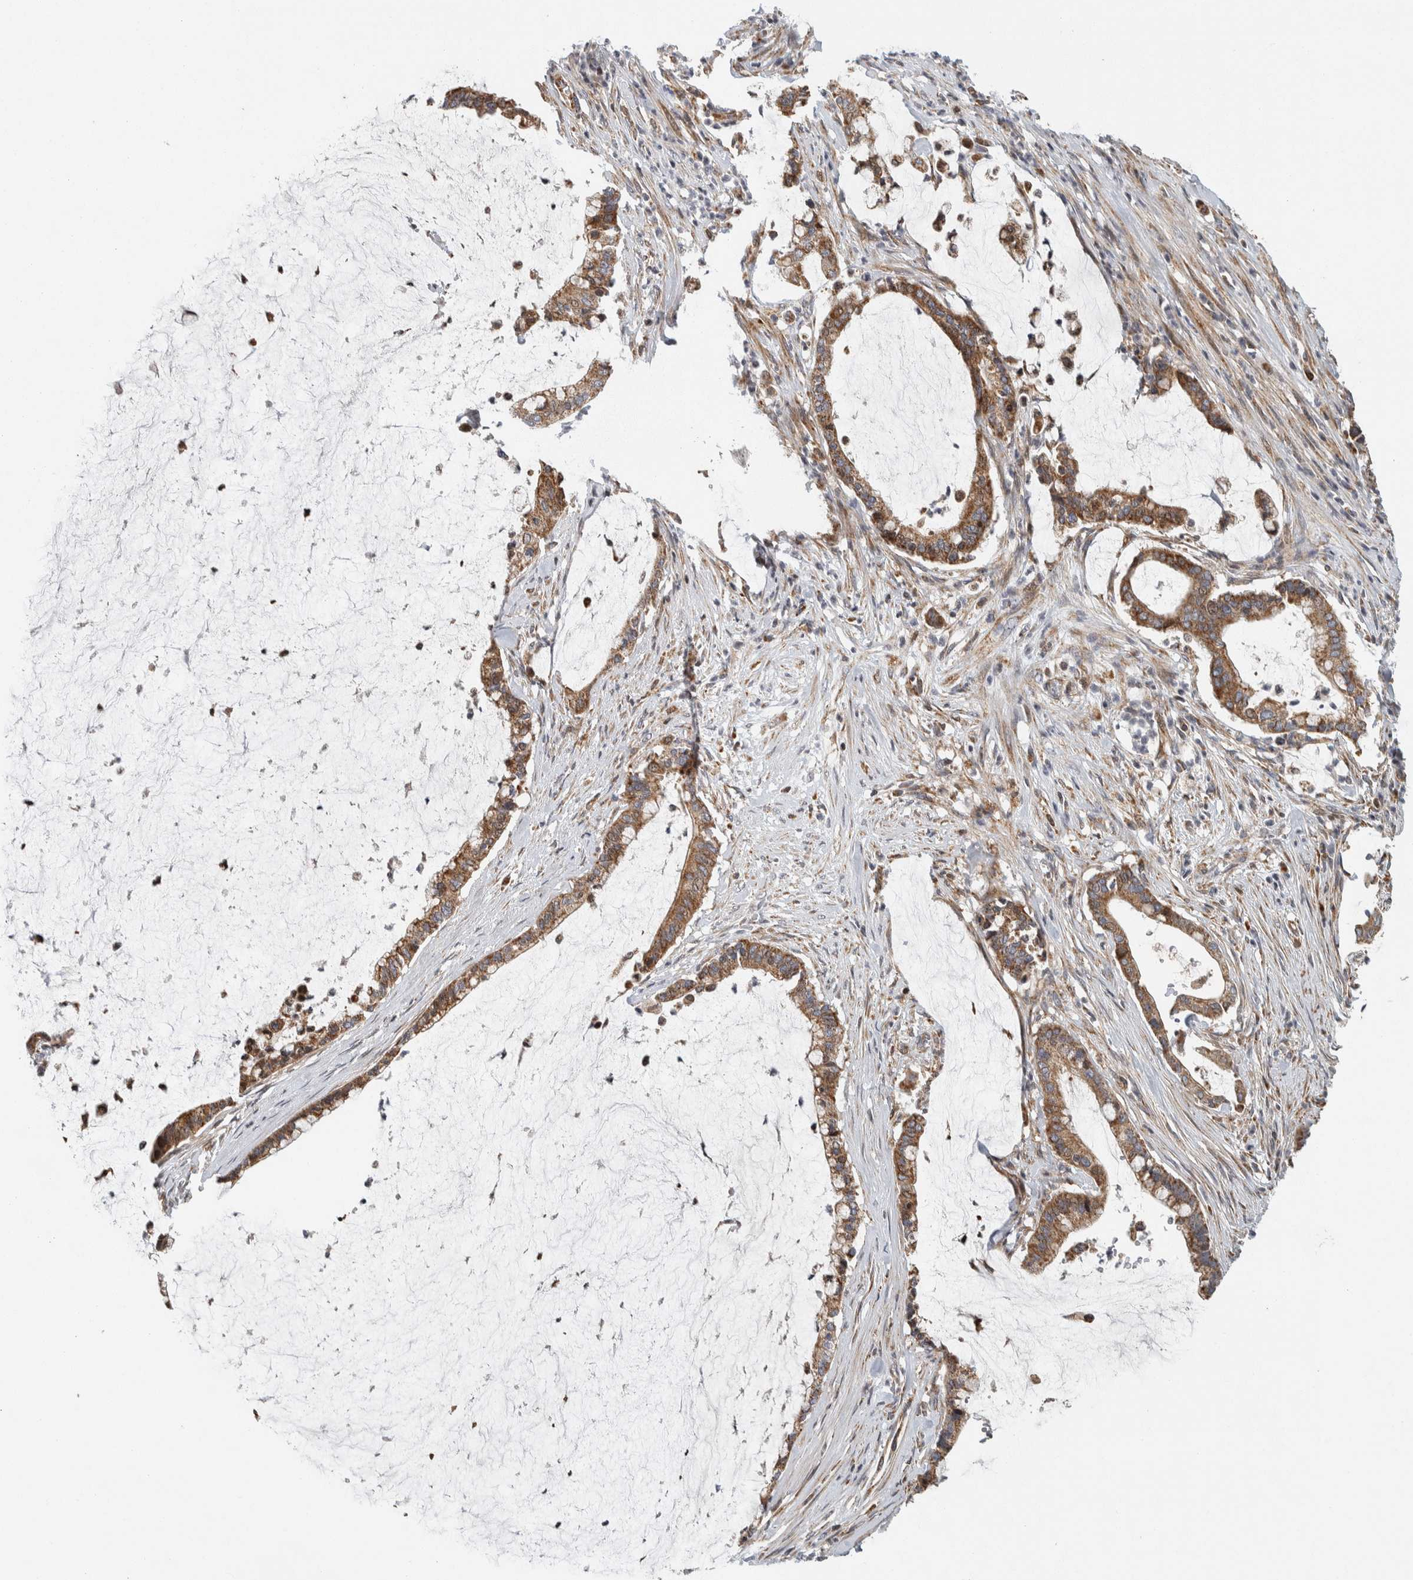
{"staining": {"intensity": "moderate", "quantity": ">75%", "location": "cytoplasmic/membranous"}, "tissue": "pancreatic cancer", "cell_type": "Tumor cells", "image_type": "cancer", "snomed": [{"axis": "morphology", "description": "Adenocarcinoma, NOS"}, {"axis": "topography", "description": "Pancreas"}], "caption": "DAB (3,3'-diaminobenzidine) immunohistochemical staining of human adenocarcinoma (pancreatic) reveals moderate cytoplasmic/membranous protein positivity in approximately >75% of tumor cells.", "gene": "AFP", "patient": {"sex": "male", "age": 41}}